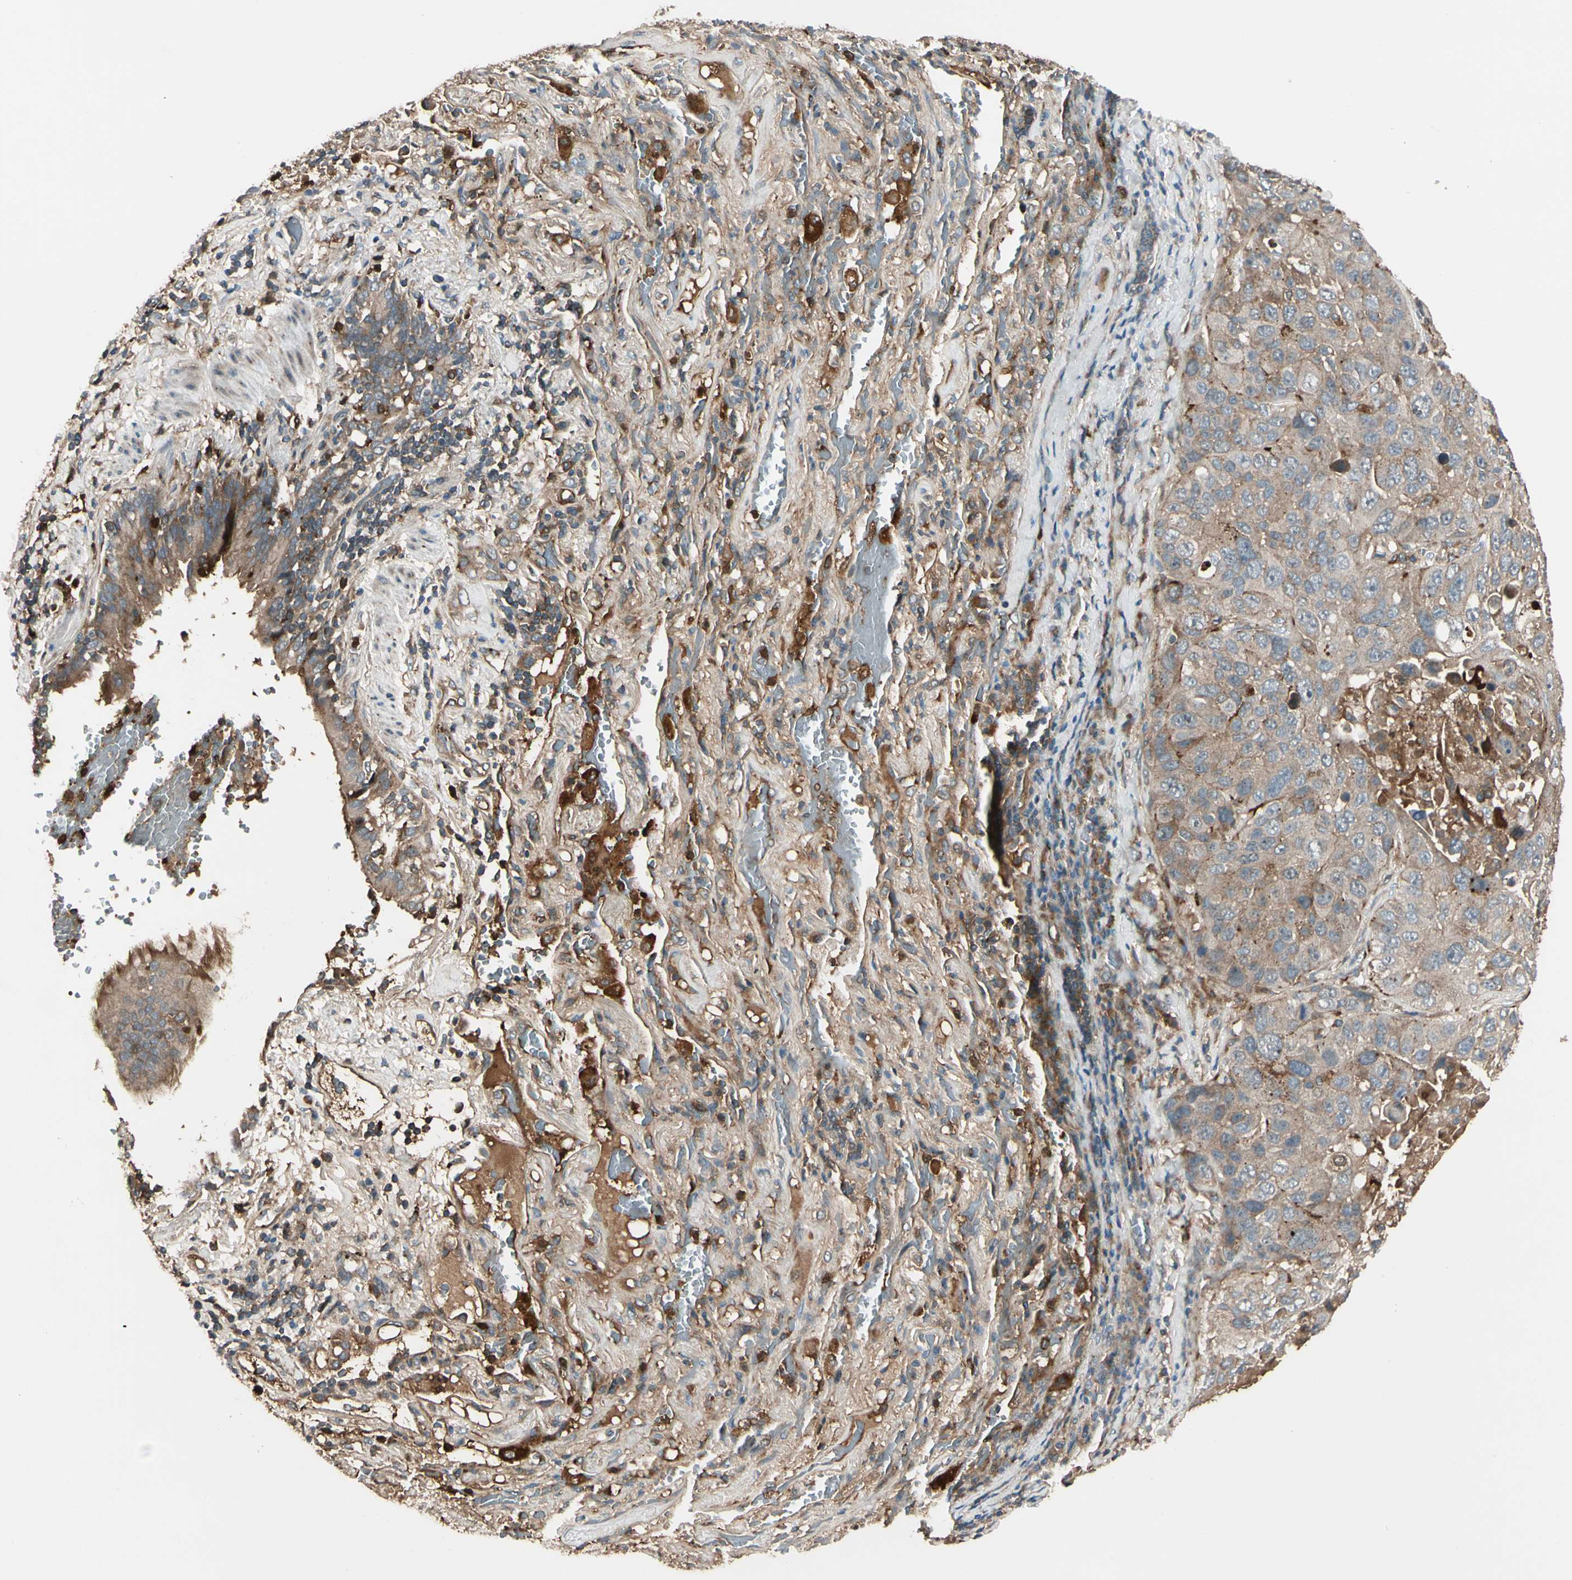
{"staining": {"intensity": "weak", "quantity": ">75%", "location": "cytoplasmic/membranous"}, "tissue": "lung cancer", "cell_type": "Tumor cells", "image_type": "cancer", "snomed": [{"axis": "morphology", "description": "Squamous cell carcinoma, NOS"}, {"axis": "topography", "description": "Lung"}], "caption": "High-power microscopy captured an IHC histopathology image of lung cancer, revealing weak cytoplasmic/membranous staining in about >75% of tumor cells. Immunohistochemistry stains the protein of interest in brown and the nuclei are stained blue.", "gene": "STX11", "patient": {"sex": "male", "age": 57}}